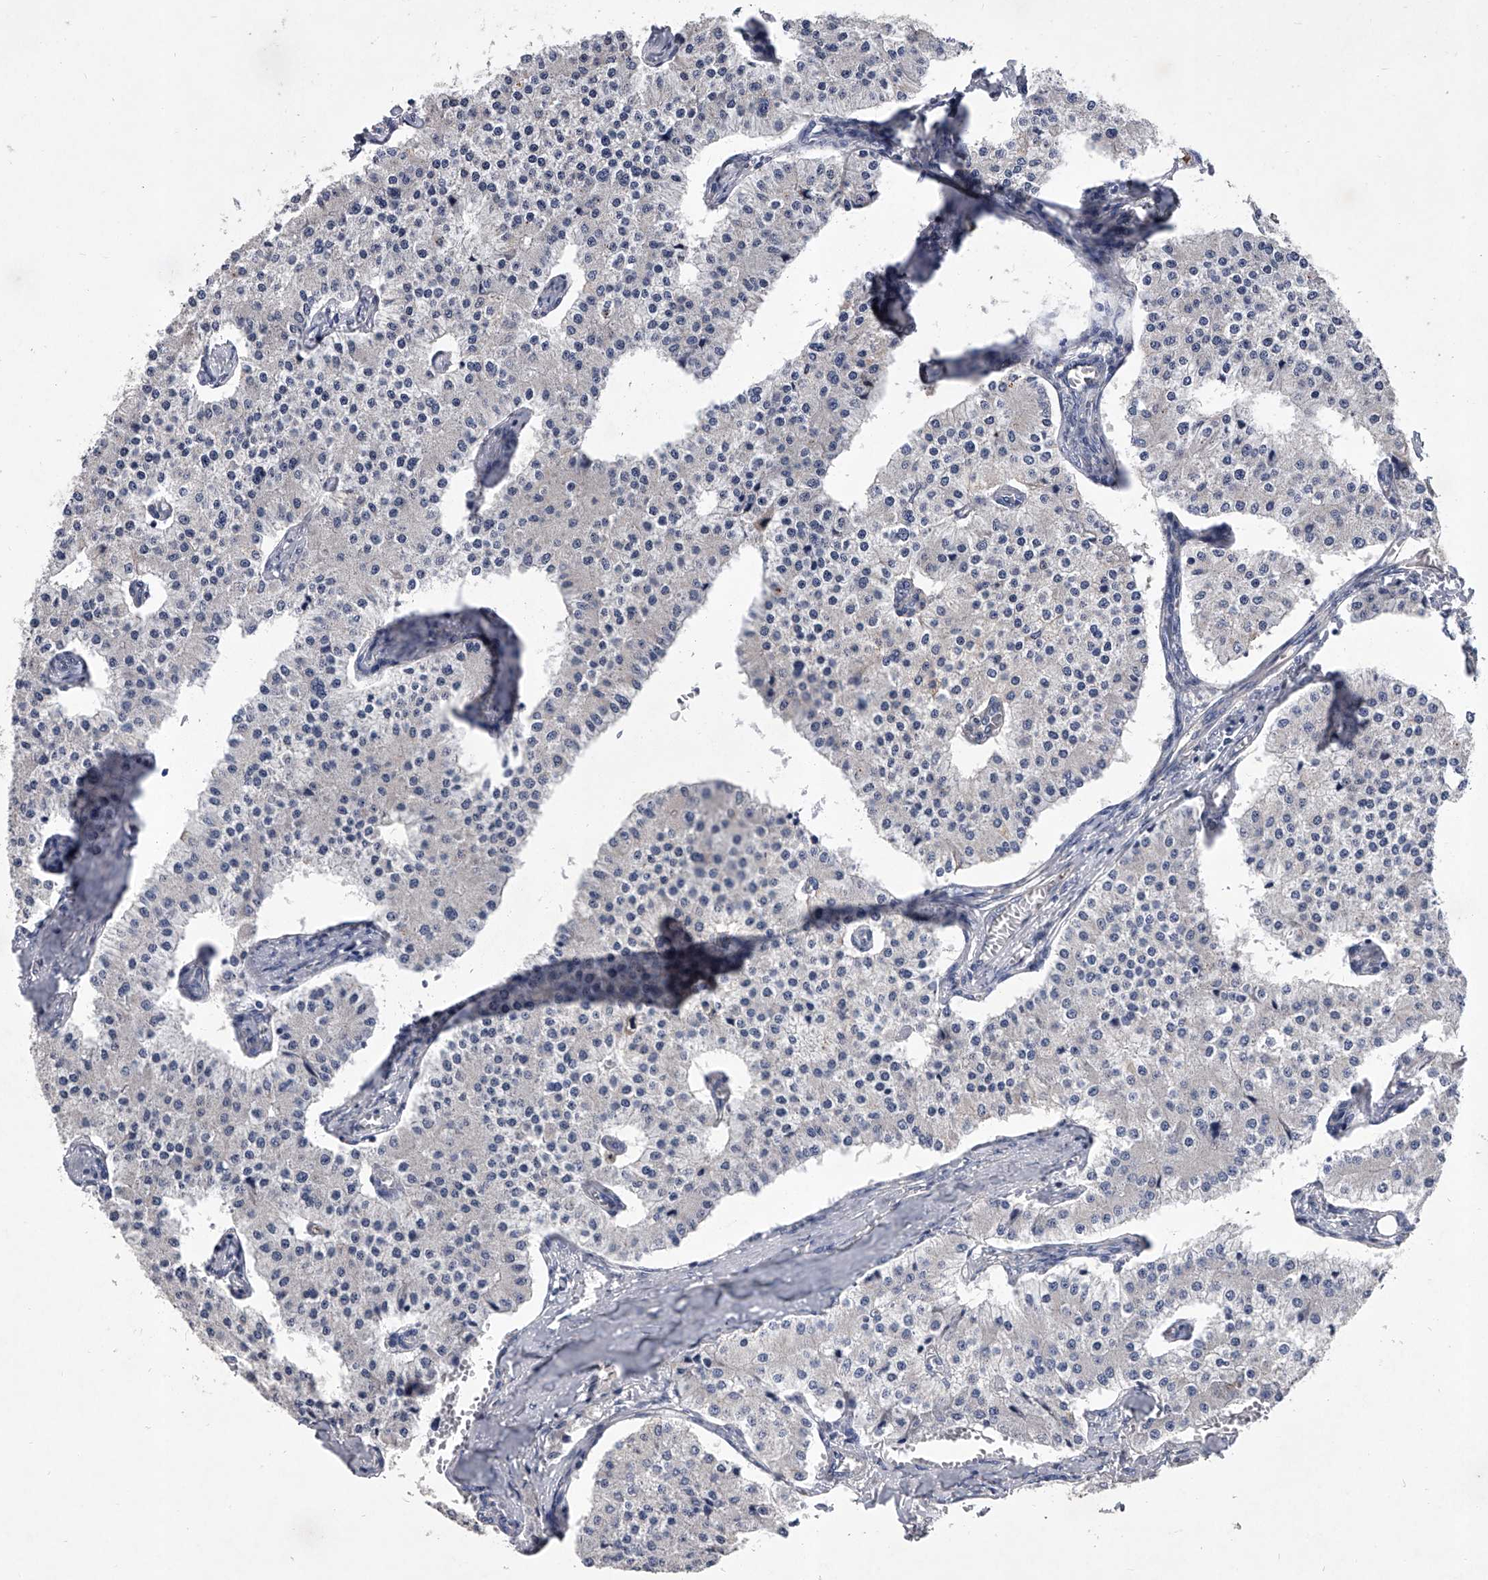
{"staining": {"intensity": "negative", "quantity": "none", "location": "none"}, "tissue": "carcinoid", "cell_type": "Tumor cells", "image_type": "cancer", "snomed": [{"axis": "morphology", "description": "Carcinoid, malignant, NOS"}, {"axis": "topography", "description": "Colon"}], "caption": "A high-resolution photomicrograph shows IHC staining of carcinoid, which demonstrates no significant positivity in tumor cells.", "gene": "C5", "patient": {"sex": "female", "age": 52}}